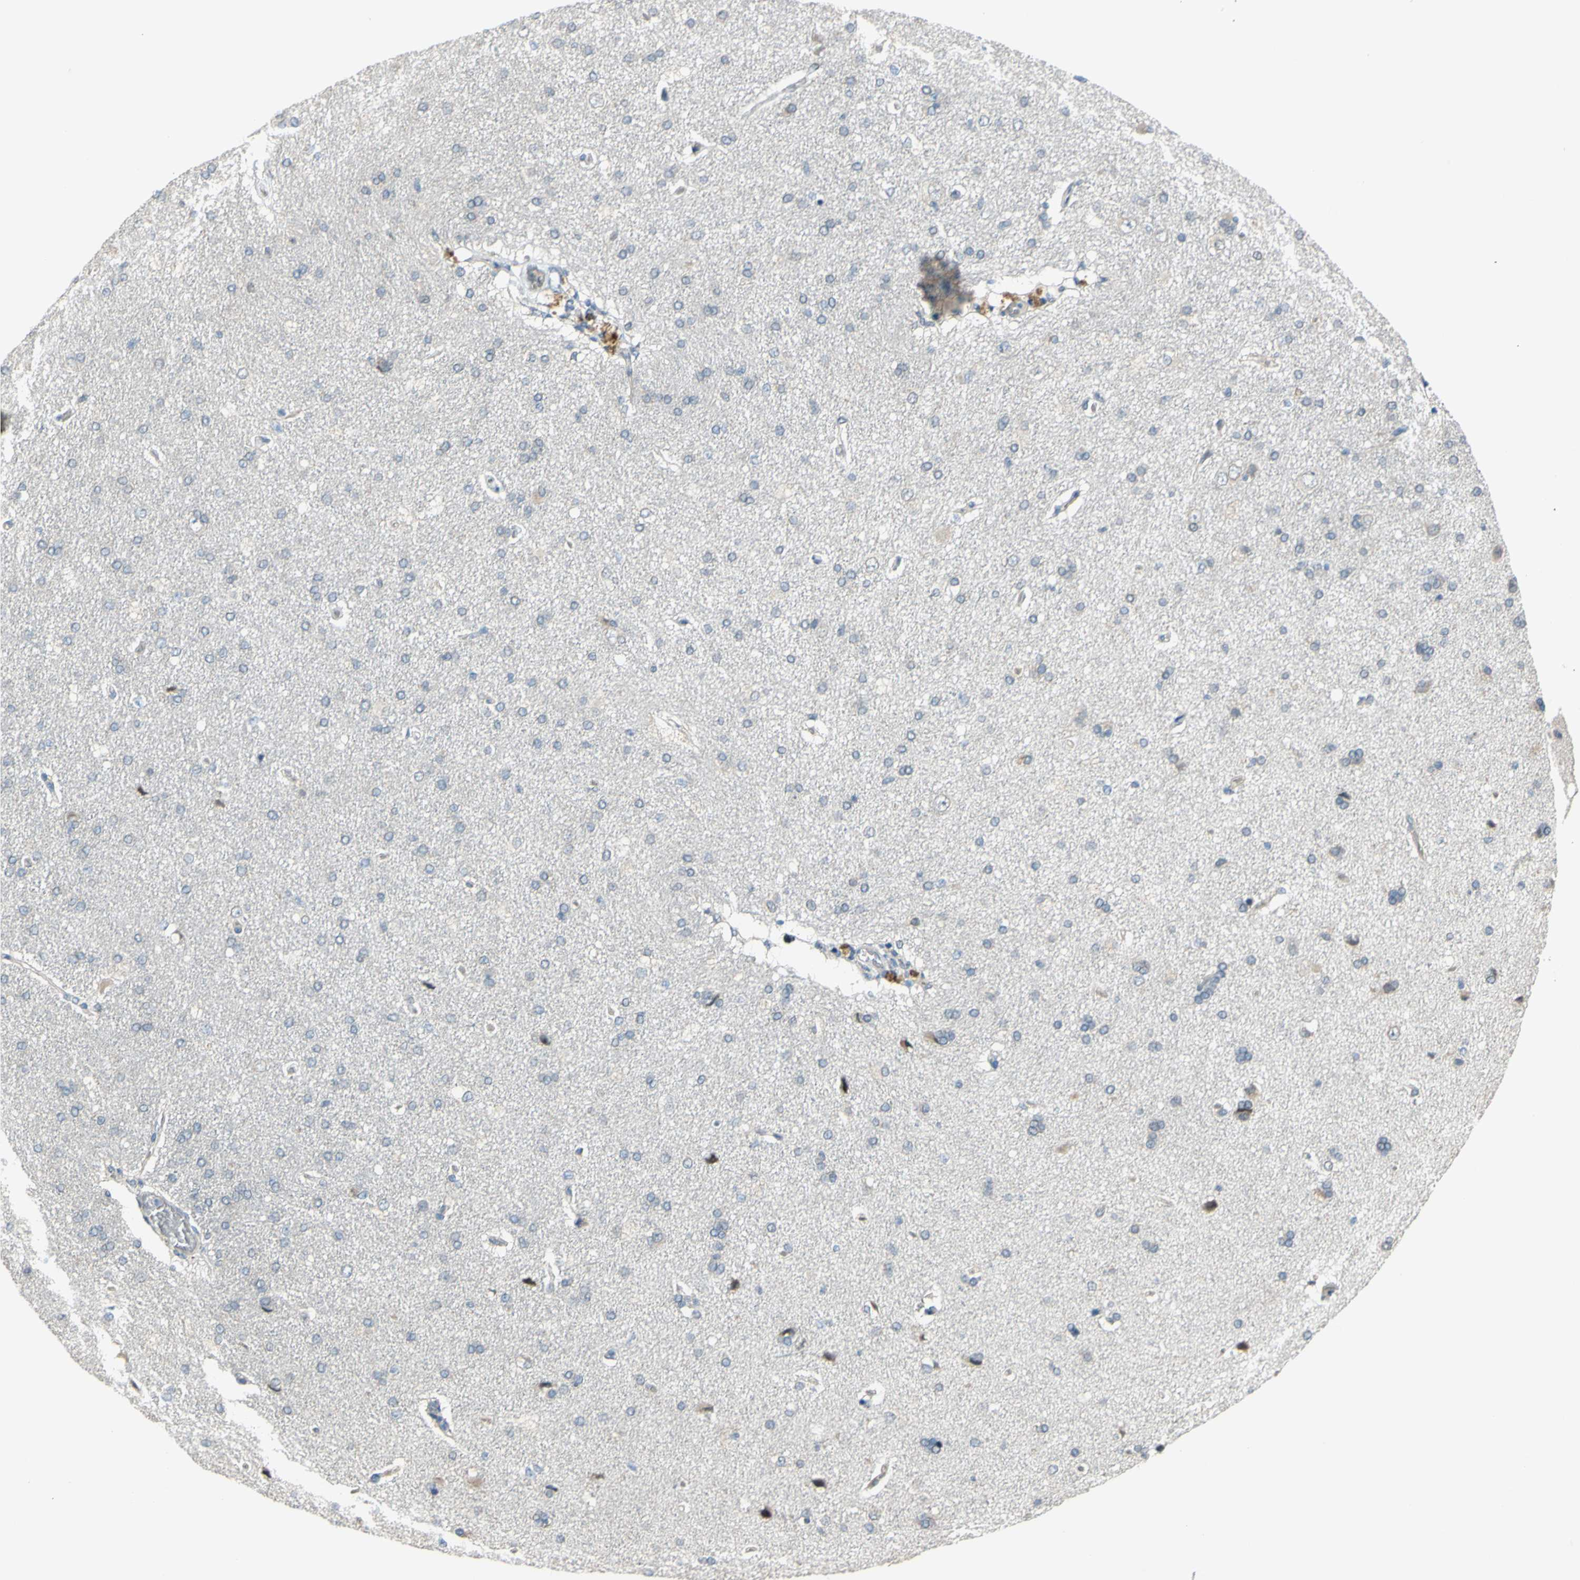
{"staining": {"intensity": "negative", "quantity": "none", "location": "none"}, "tissue": "cerebral cortex", "cell_type": "Endothelial cells", "image_type": "normal", "snomed": [{"axis": "morphology", "description": "Normal tissue, NOS"}, {"axis": "topography", "description": "Cerebral cortex"}], "caption": "This photomicrograph is of benign cerebral cortex stained with immunohistochemistry (IHC) to label a protein in brown with the nuclei are counter-stained blue. There is no expression in endothelial cells.", "gene": "ZNF184", "patient": {"sex": "male", "age": 62}}